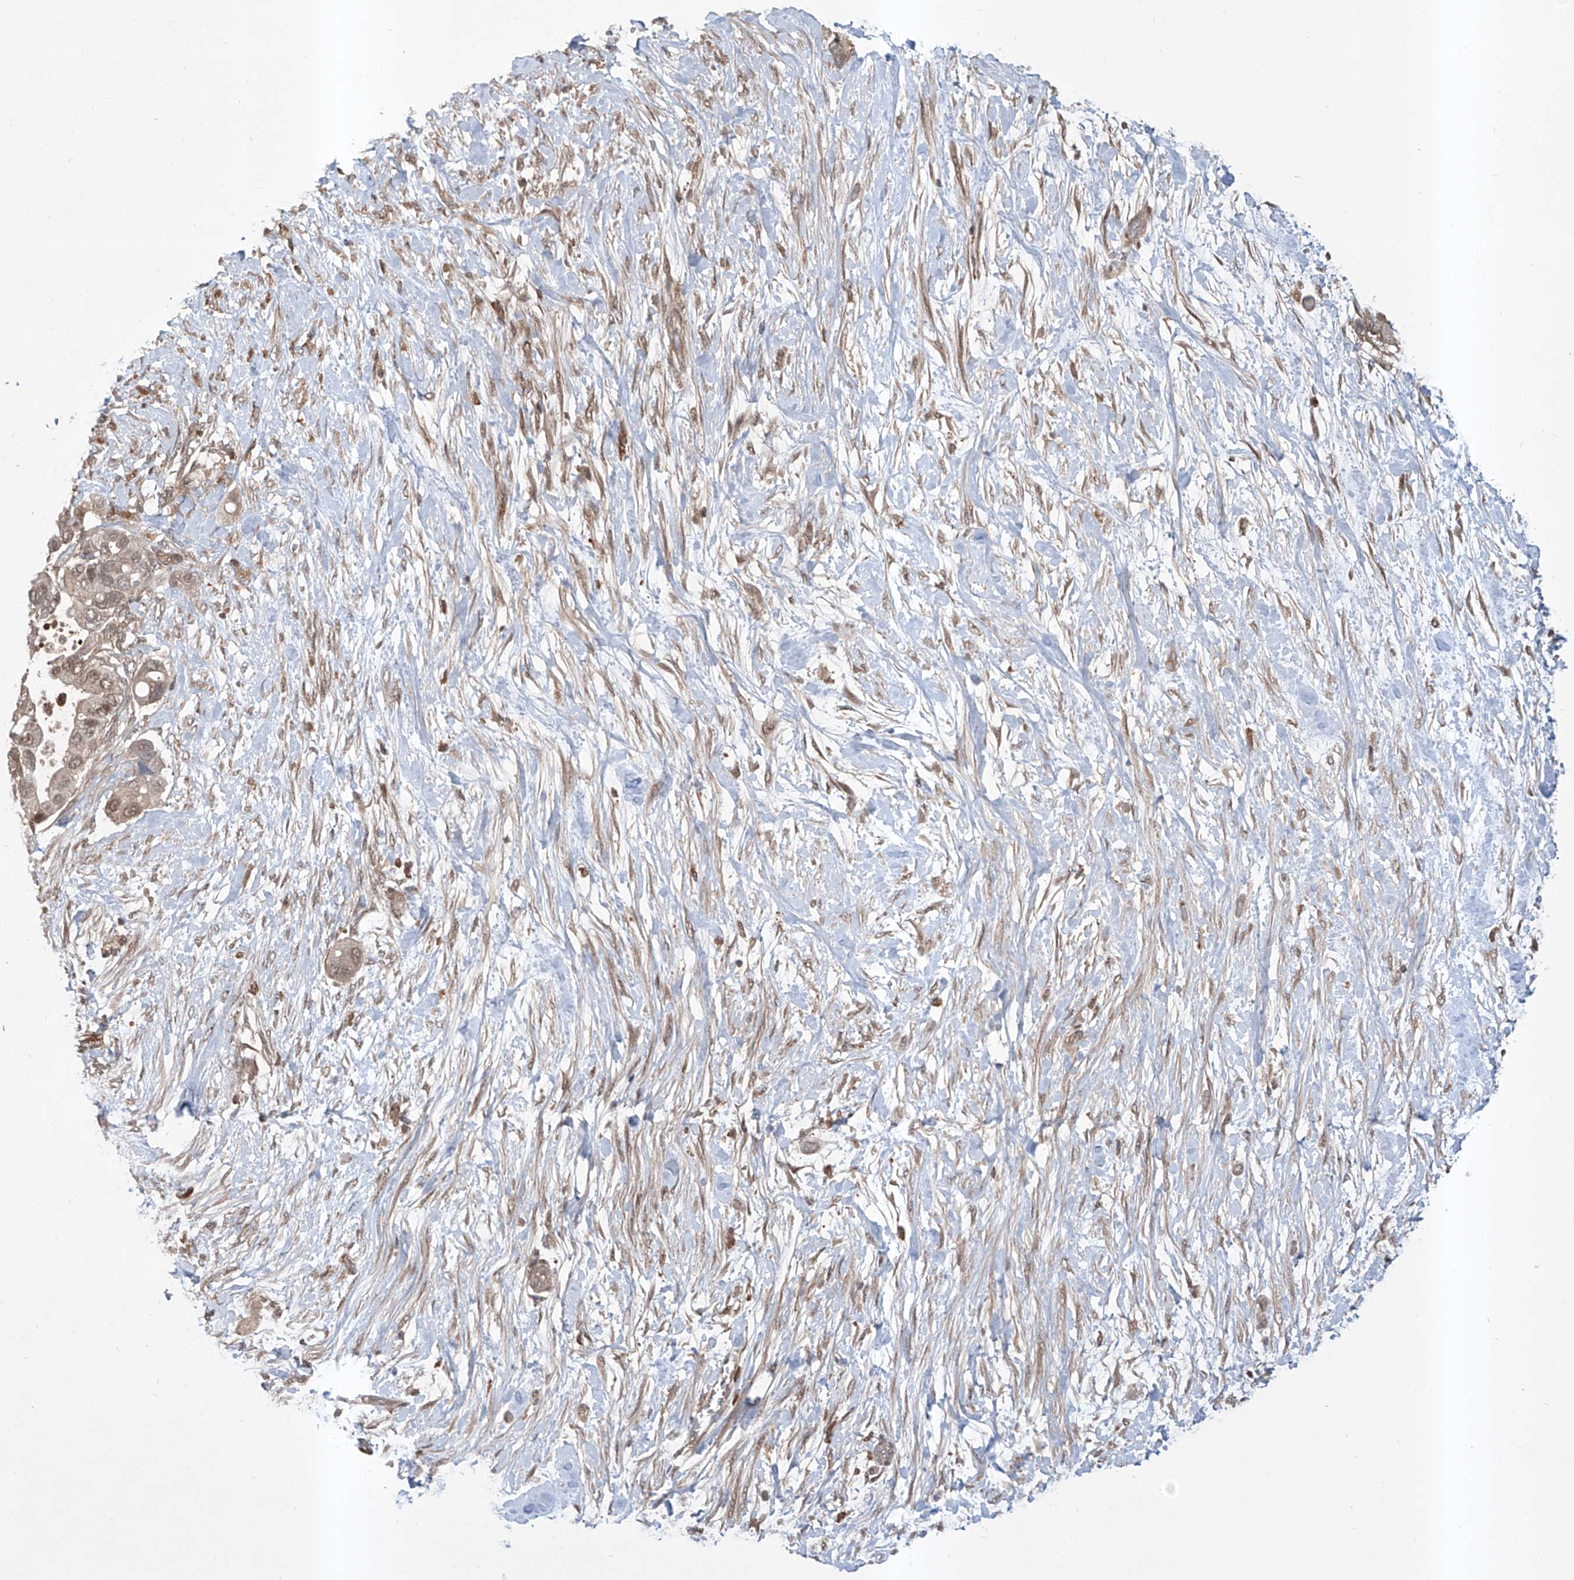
{"staining": {"intensity": "weak", "quantity": "25%-75%", "location": "cytoplasmic/membranous,nuclear"}, "tissue": "pancreatic cancer", "cell_type": "Tumor cells", "image_type": "cancer", "snomed": [{"axis": "morphology", "description": "Adenocarcinoma, NOS"}, {"axis": "topography", "description": "Pancreas"}], "caption": "IHC of human pancreatic adenocarcinoma displays low levels of weak cytoplasmic/membranous and nuclear staining in approximately 25%-75% of tumor cells.", "gene": "HOXC8", "patient": {"sex": "male", "age": 68}}